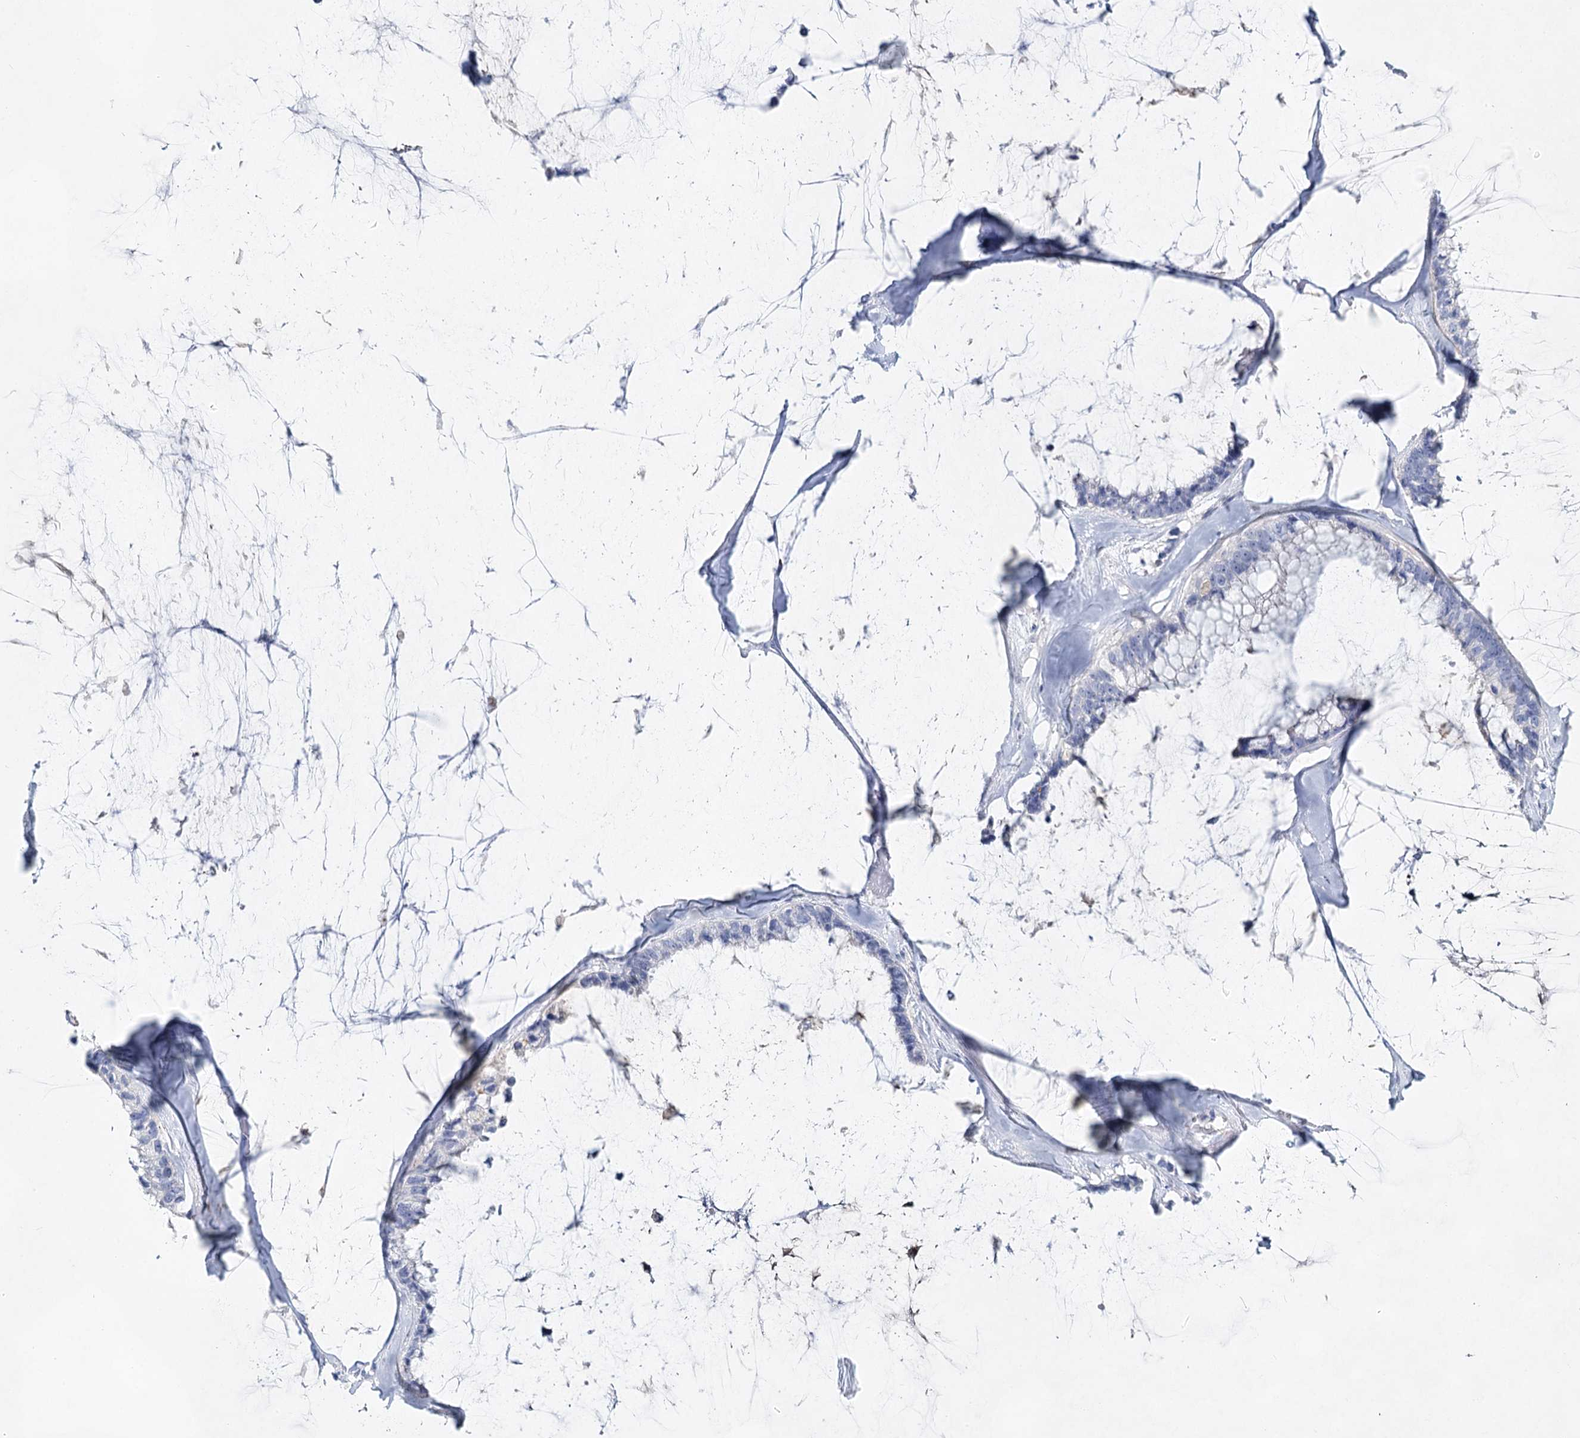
{"staining": {"intensity": "negative", "quantity": "none", "location": "none"}, "tissue": "ovarian cancer", "cell_type": "Tumor cells", "image_type": "cancer", "snomed": [{"axis": "morphology", "description": "Cystadenocarcinoma, mucinous, NOS"}, {"axis": "topography", "description": "Ovary"}], "caption": "The histopathology image exhibits no staining of tumor cells in ovarian cancer (mucinous cystadenocarcinoma).", "gene": "SLC17A2", "patient": {"sex": "female", "age": 39}}